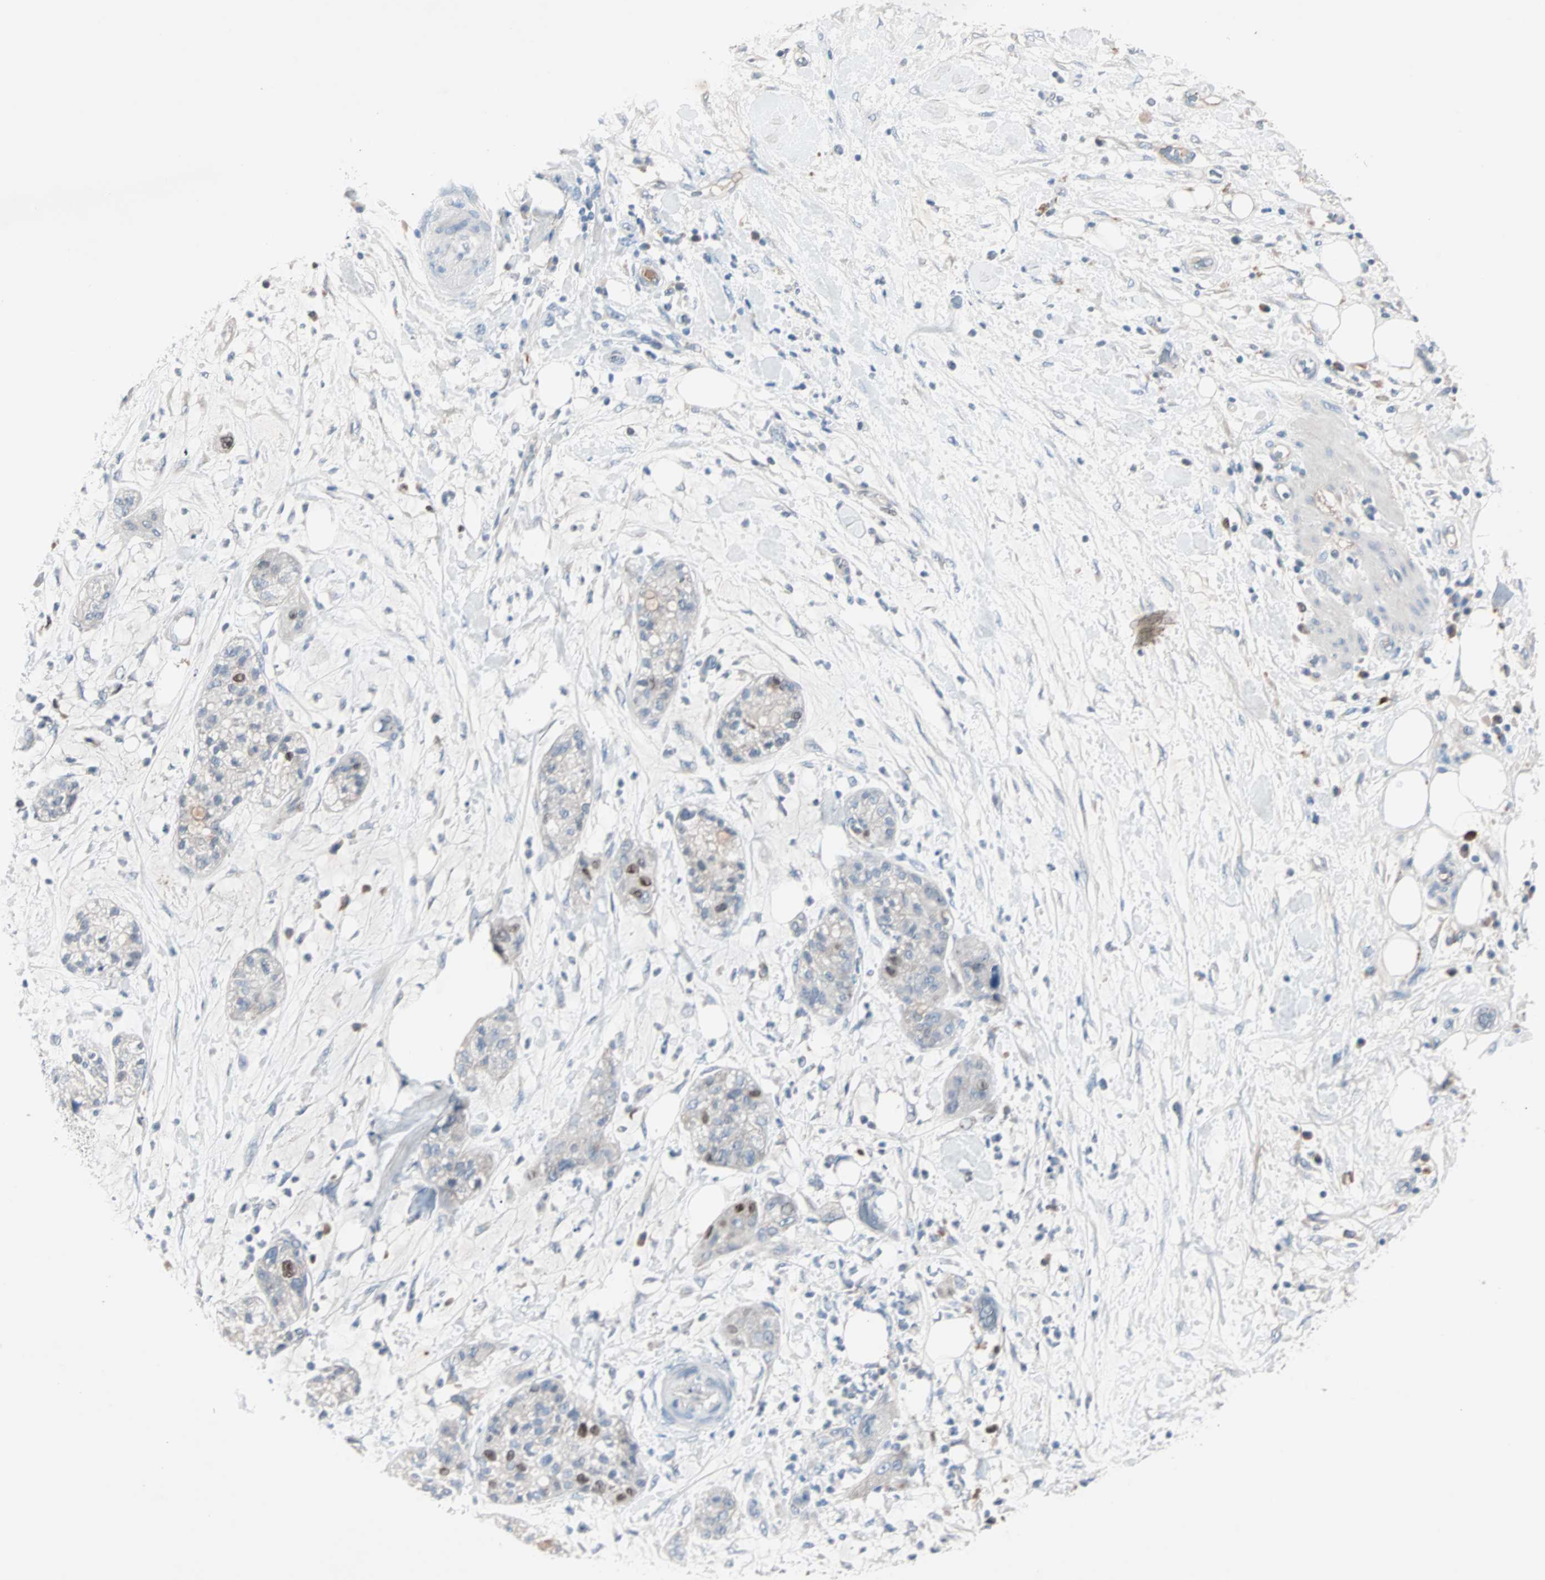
{"staining": {"intensity": "moderate", "quantity": "<25%", "location": "nuclear"}, "tissue": "pancreatic cancer", "cell_type": "Tumor cells", "image_type": "cancer", "snomed": [{"axis": "morphology", "description": "Adenocarcinoma, NOS"}, {"axis": "topography", "description": "Pancreas"}], "caption": "Immunohistochemistry photomicrograph of pancreatic adenocarcinoma stained for a protein (brown), which displays low levels of moderate nuclear positivity in approximately <25% of tumor cells.", "gene": "CCNE2", "patient": {"sex": "female", "age": 78}}